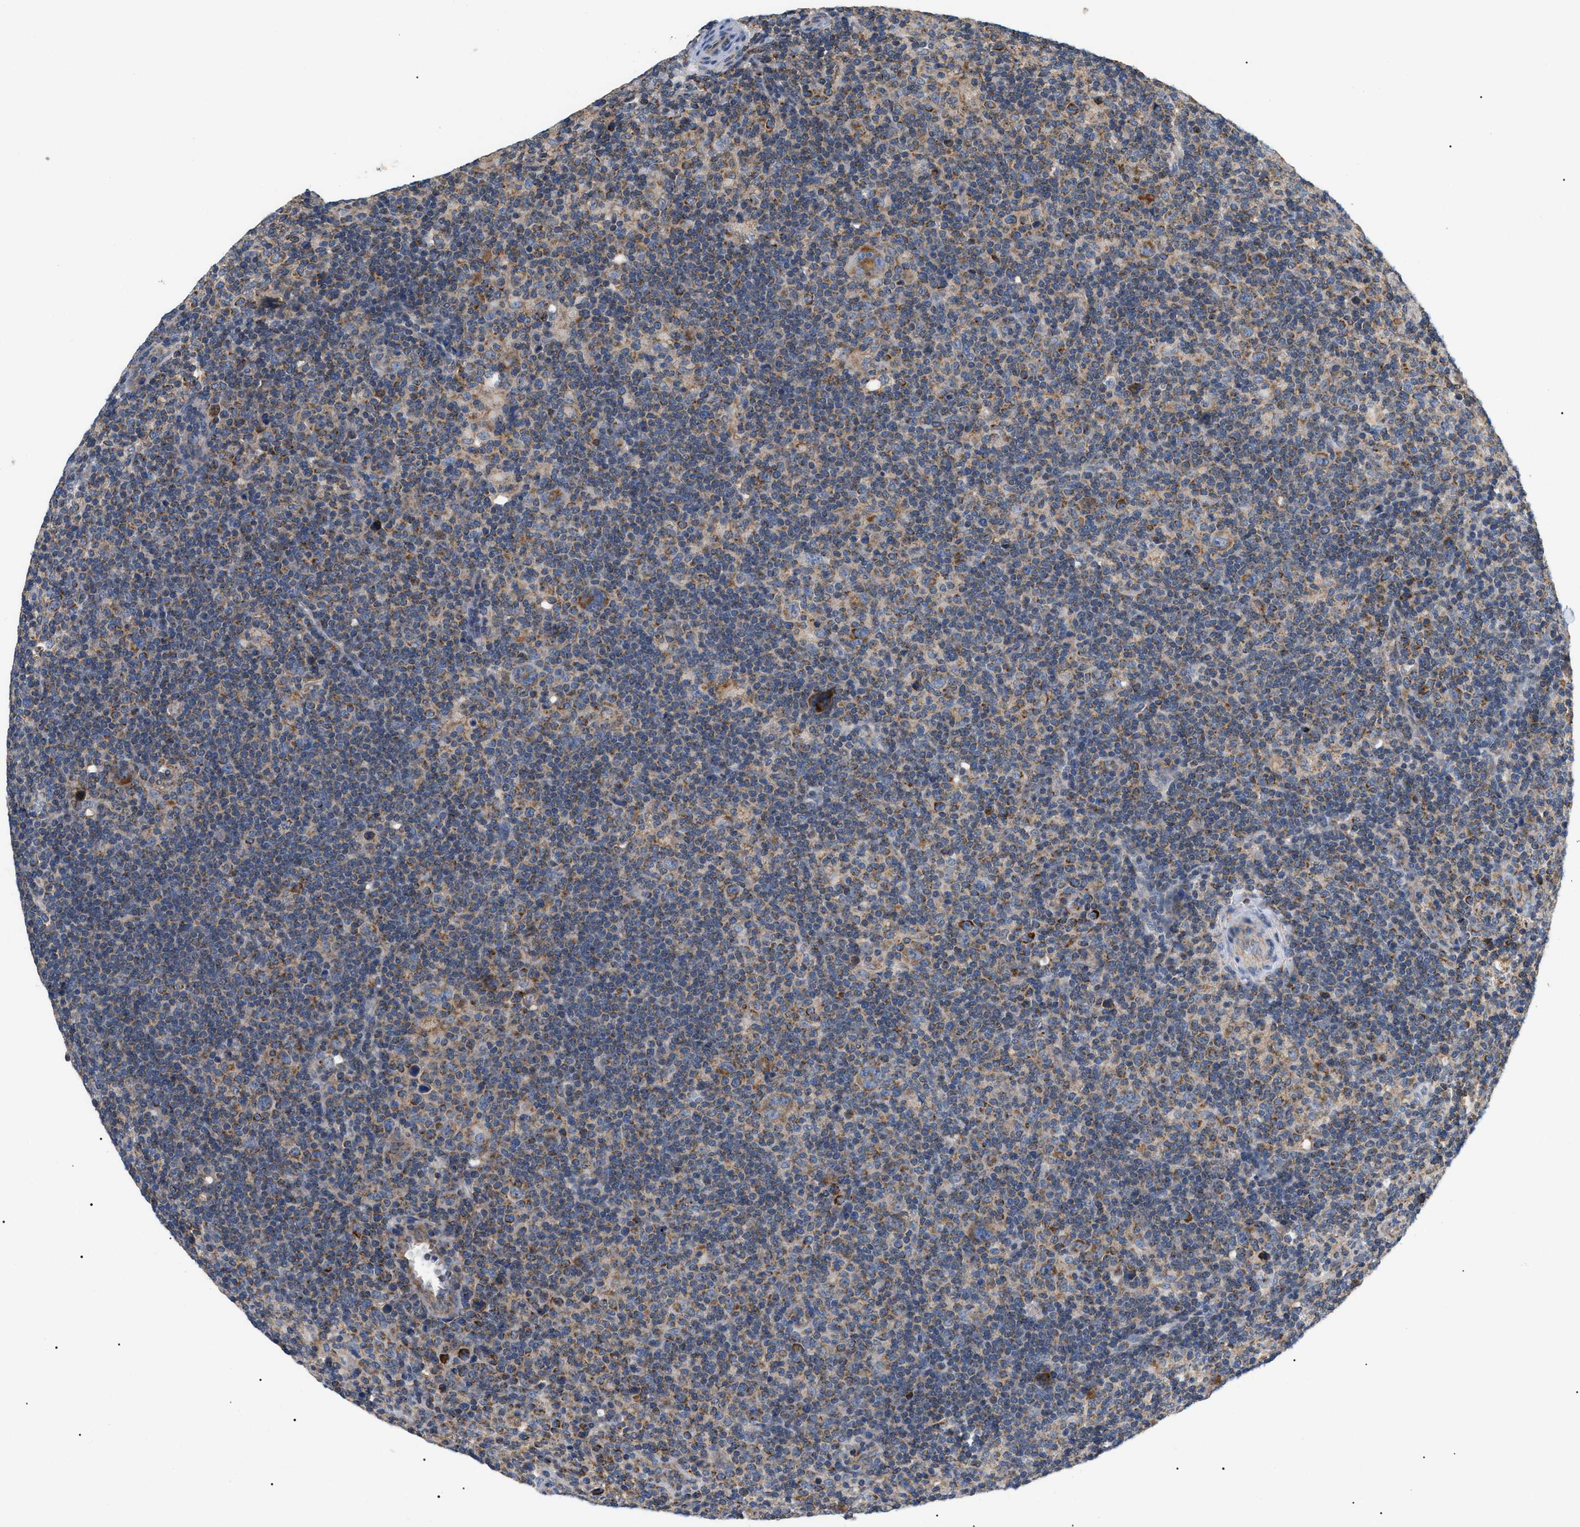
{"staining": {"intensity": "moderate", "quantity": ">75%", "location": "cytoplasmic/membranous"}, "tissue": "lymphoma", "cell_type": "Tumor cells", "image_type": "cancer", "snomed": [{"axis": "morphology", "description": "Hodgkin's disease, NOS"}, {"axis": "topography", "description": "Lymph node"}], "caption": "Lymphoma stained with DAB immunohistochemistry (IHC) displays medium levels of moderate cytoplasmic/membranous positivity in about >75% of tumor cells.", "gene": "TOMM6", "patient": {"sex": "female", "age": 57}}